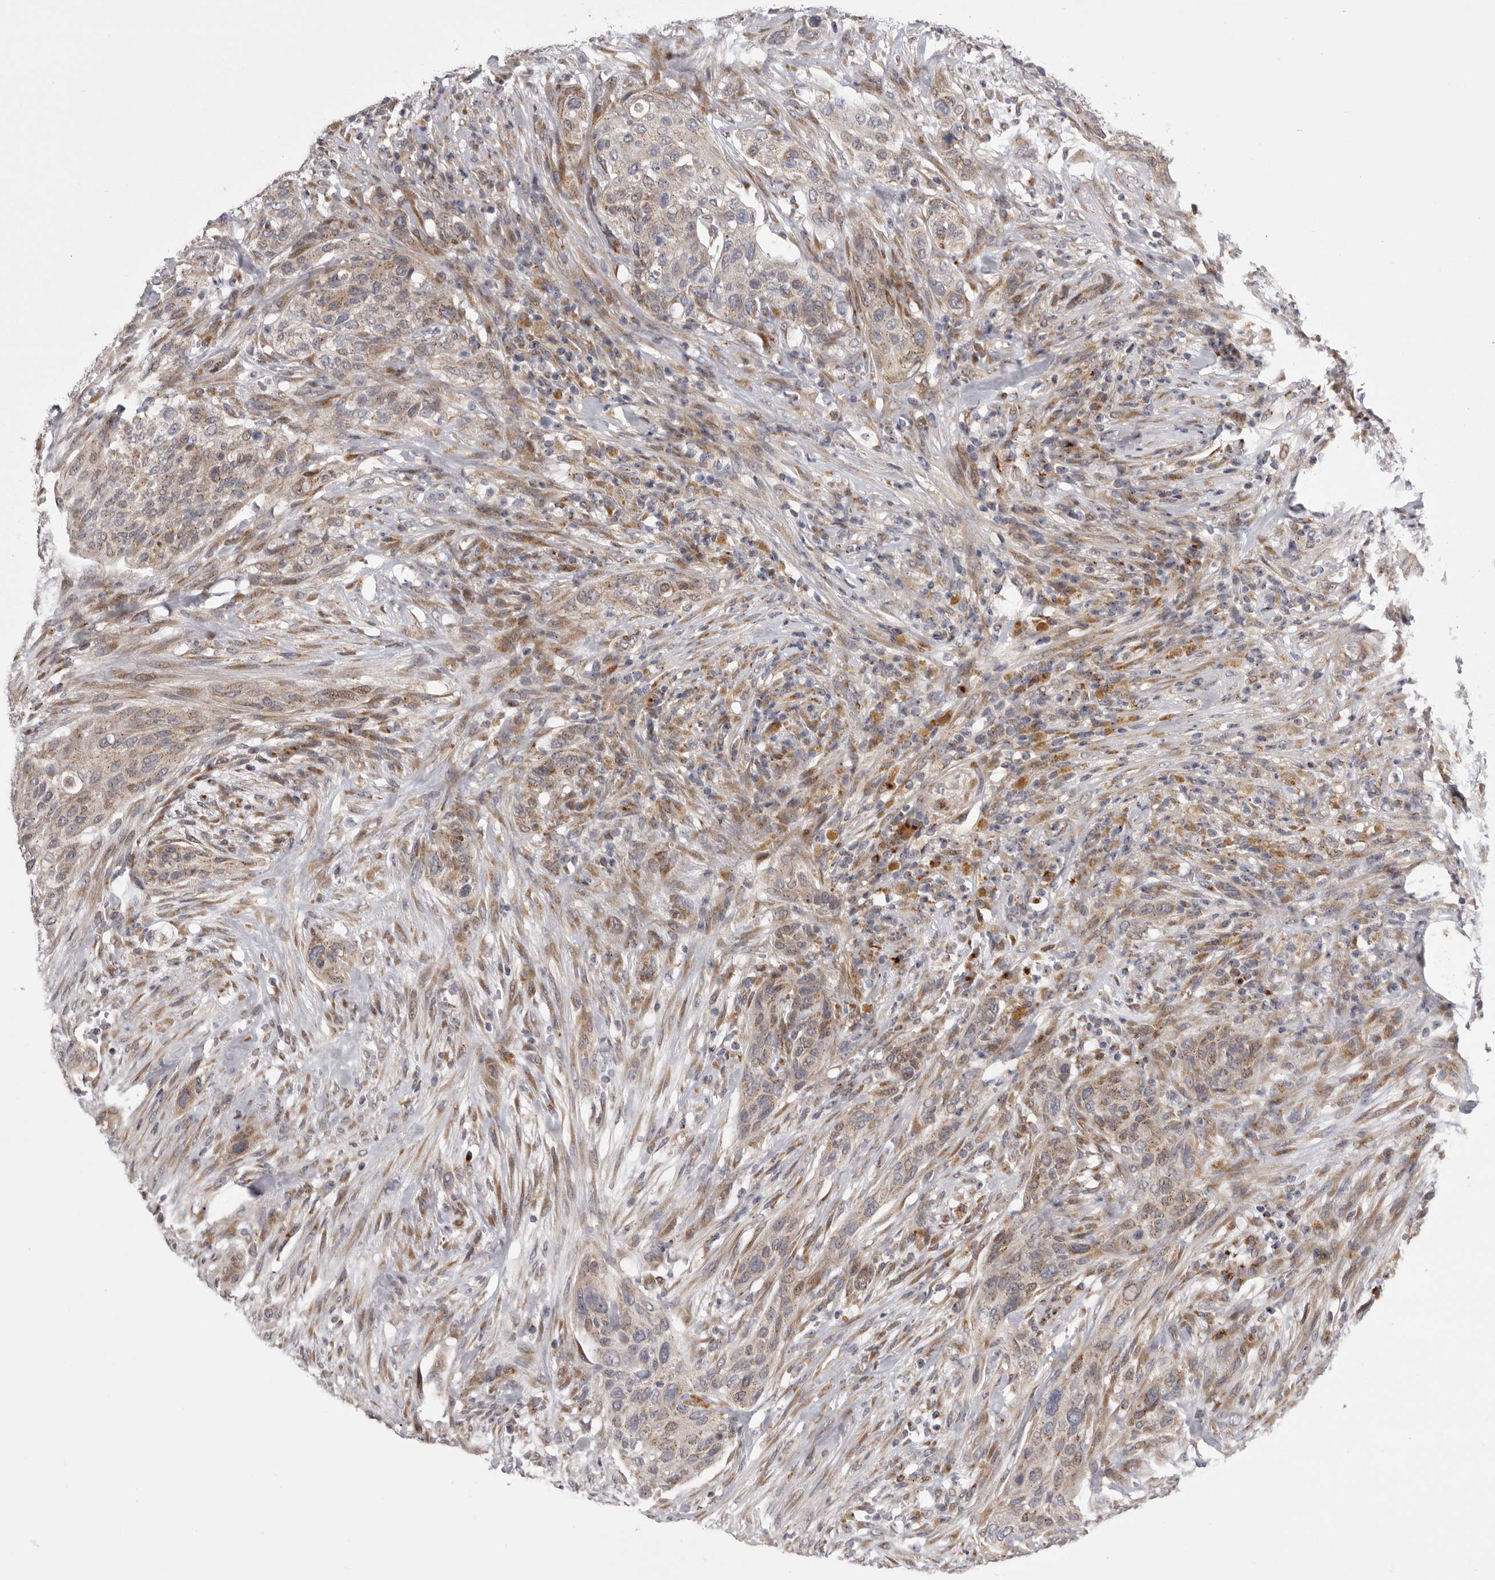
{"staining": {"intensity": "weak", "quantity": ">75%", "location": "cytoplasmic/membranous"}, "tissue": "urothelial cancer", "cell_type": "Tumor cells", "image_type": "cancer", "snomed": [{"axis": "morphology", "description": "Urothelial carcinoma, High grade"}, {"axis": "topography", "description": "Urinary bladder"}], "caption": "A brown stain highlights weak cytoplasmic/membranous staining of a protein in human high-grade urothelial carcinoma tumor cells.", "gene": "WDR47", "patient": {"sex": "male", "age": 35}}